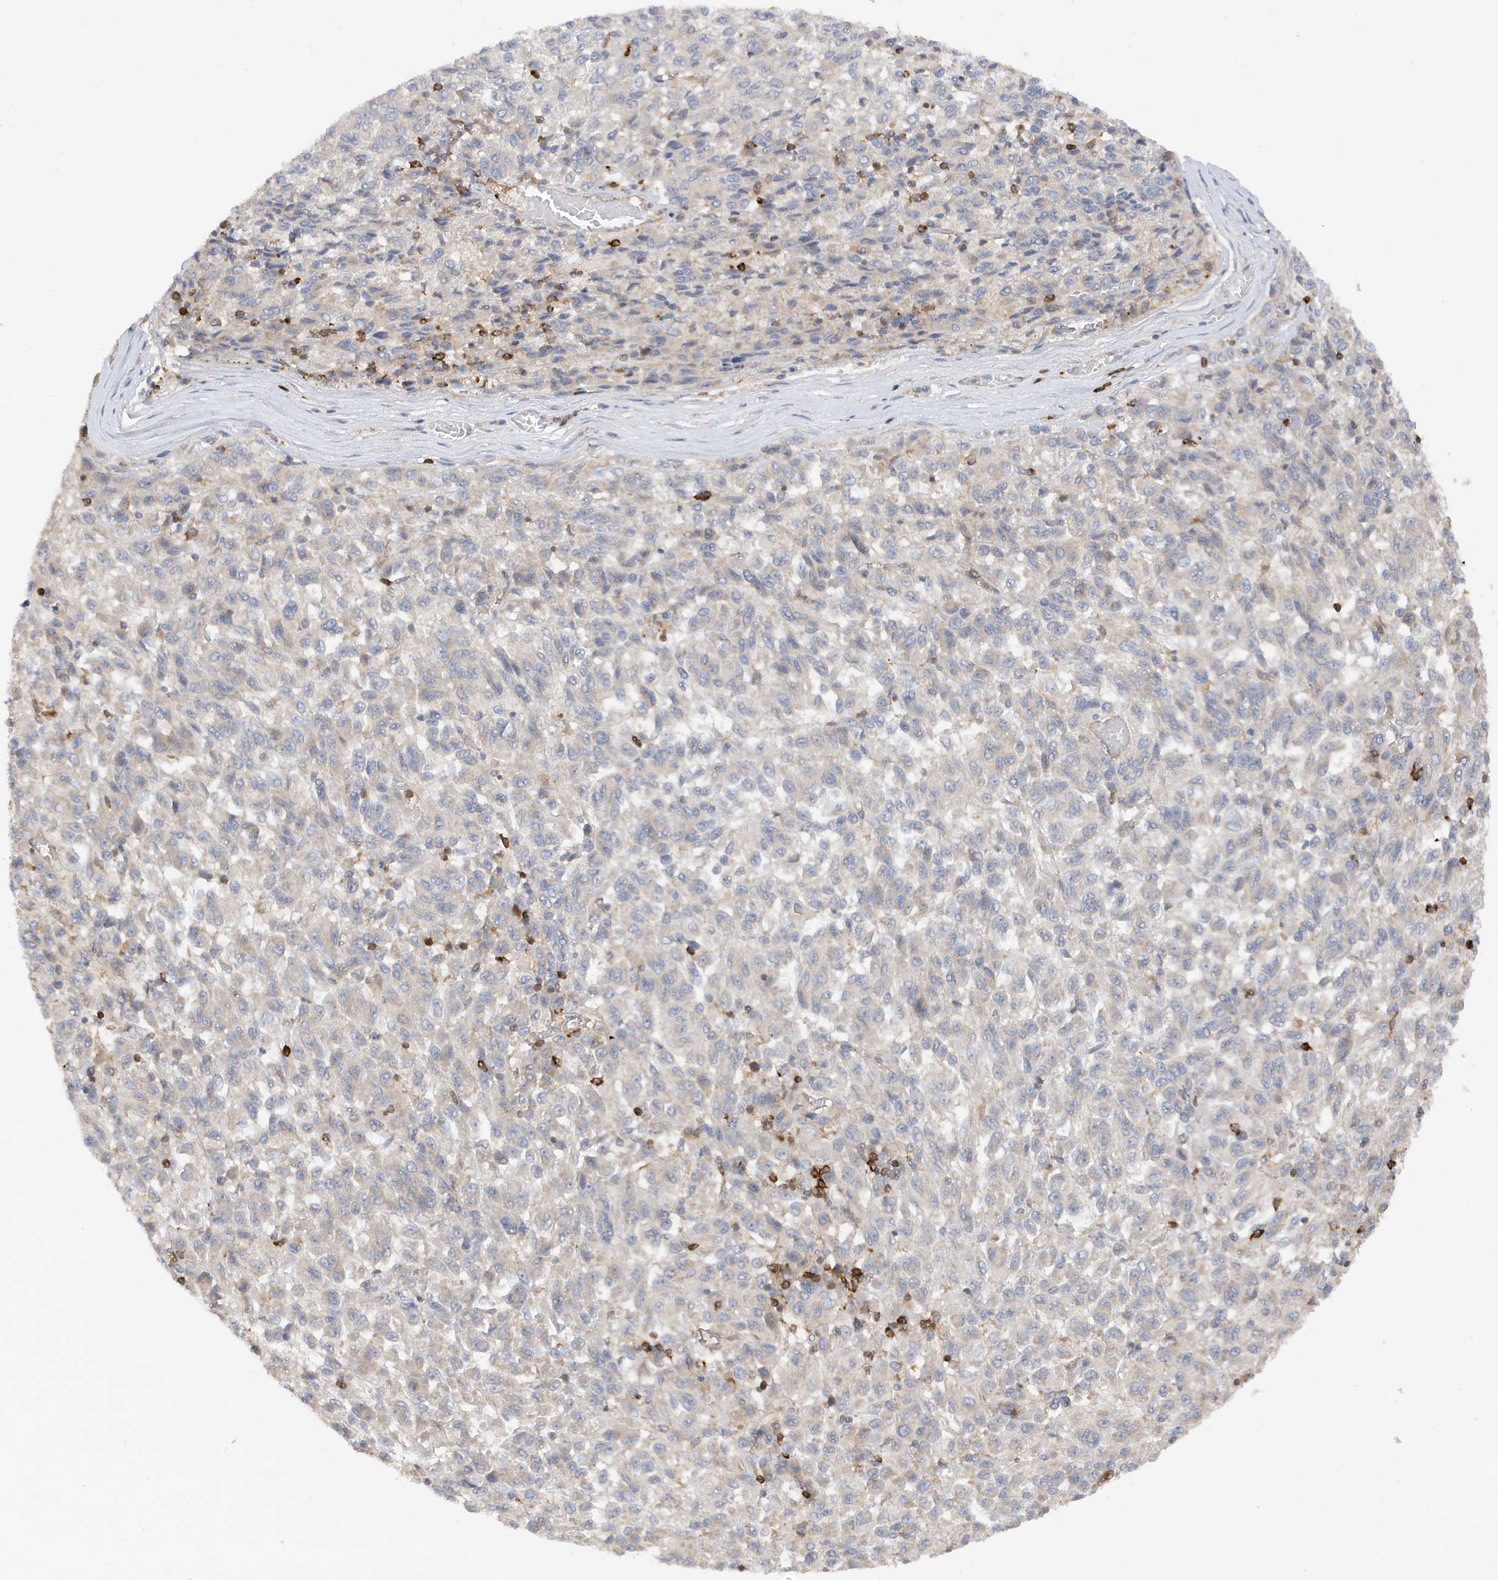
{"staining": {"intensity": "negative", "quantity": "none", "location": "none"}, "tissue": "melanoma", "cell_type": "Tumor cells", "image_type": "cancer", "snomed": [{"axis": "morphology", "description": "Malignant melanoma, Metastatic site"}, {"axis": "topography", "description": "Lung"}], "caption": "High power microscopy photomicrograph of an immunohistochemistry micrograph of melanoma, revealing no significant positivity in tumor cells. (DAB immunohistochemistry with hematoxylin counter stain).", "gene": "PHACTR2", "patient": {"sex": "male", "age": 64}}